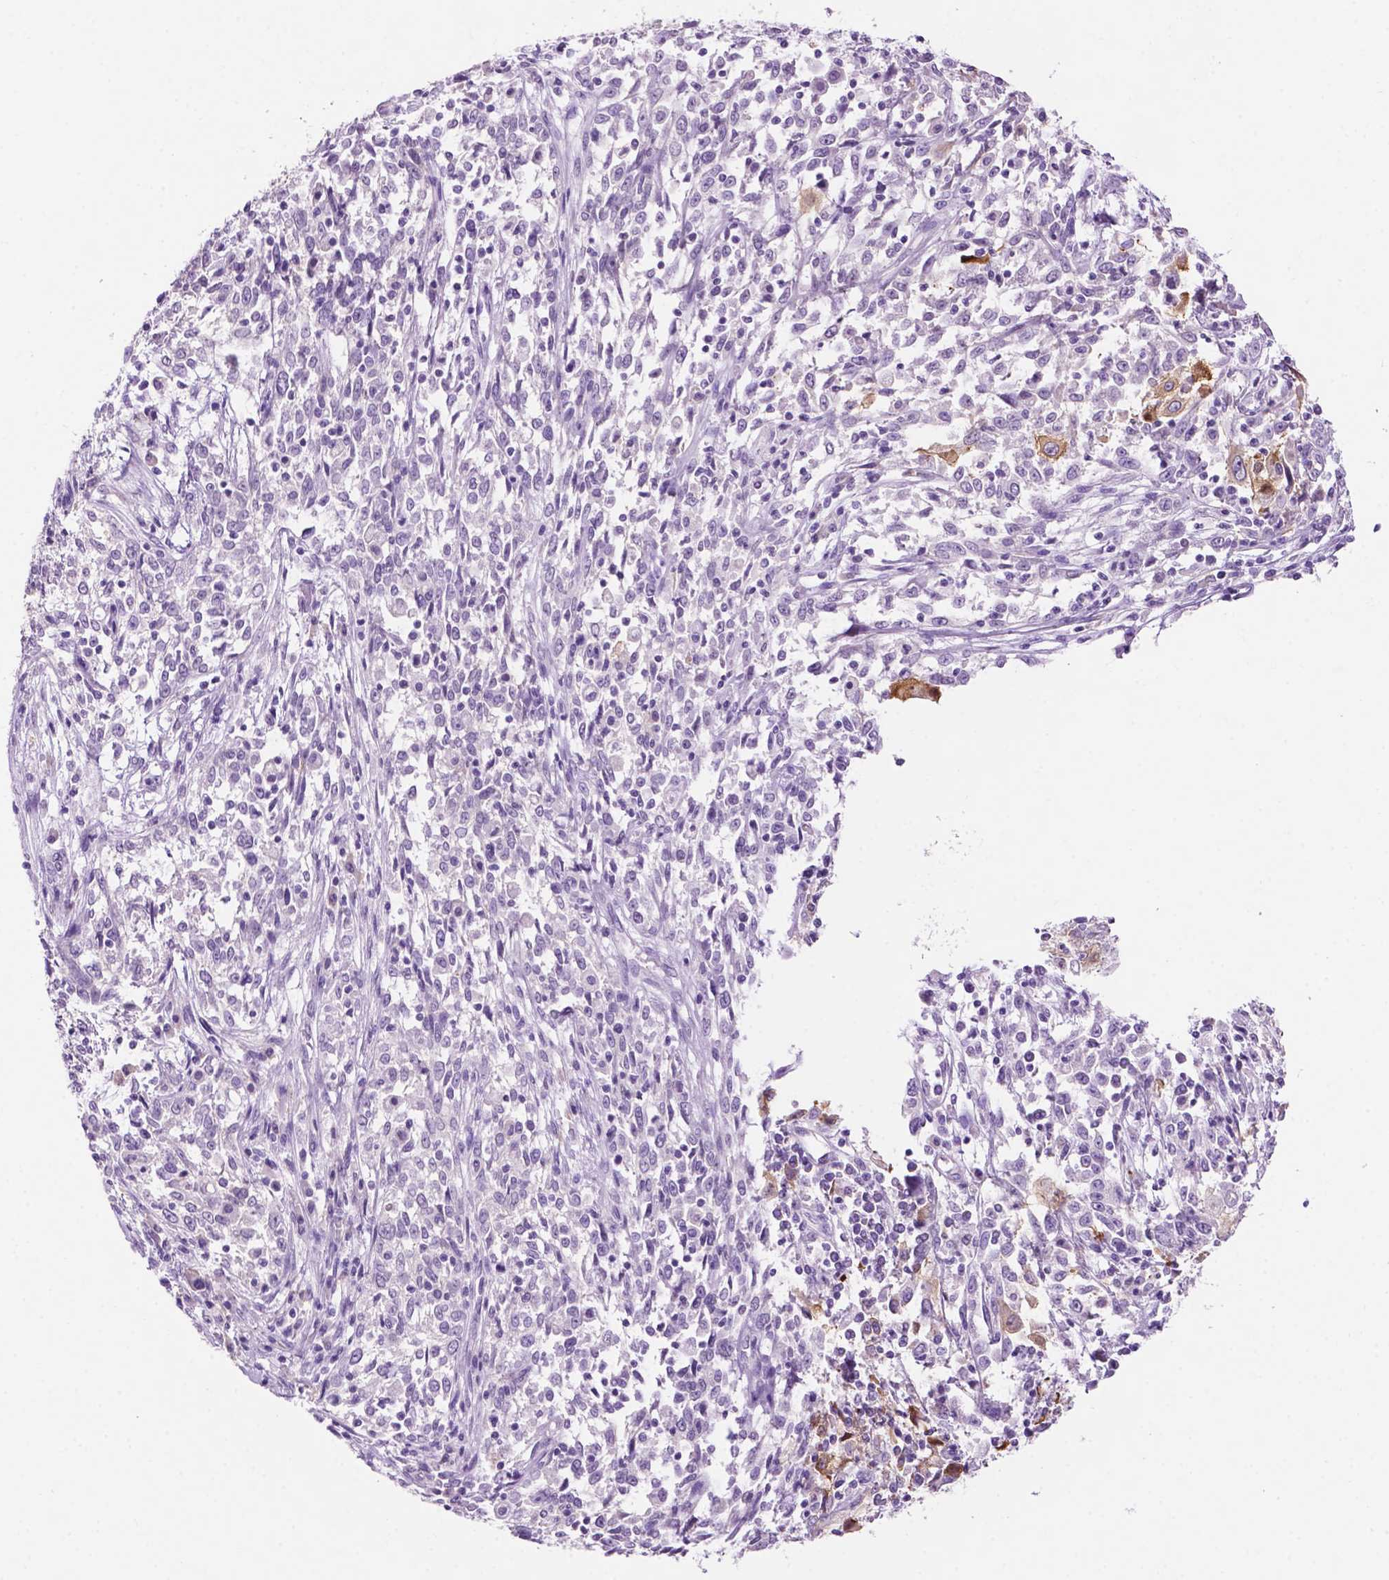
{"staining": {"intensity": "negative", "quantity": "none", "location": "none"}, "tissue": "cervical cancer", "cell_type": "Tumor cells", "image_type": "cancer", "snomed": [{"axis": "morphology", "description": "Adenocarcinoma, NOS"}, {"axis": "topography", "description": "Cervix"}], "caption": "IHC micrograph of neoplastic tissue: human cervical cancer stained with DAB (3,3'-diaminobenzidine) displays no significant protein expression in tumor cells.", "gene": "PHGR1", "patient": {"sex": "female", "age": 40}}